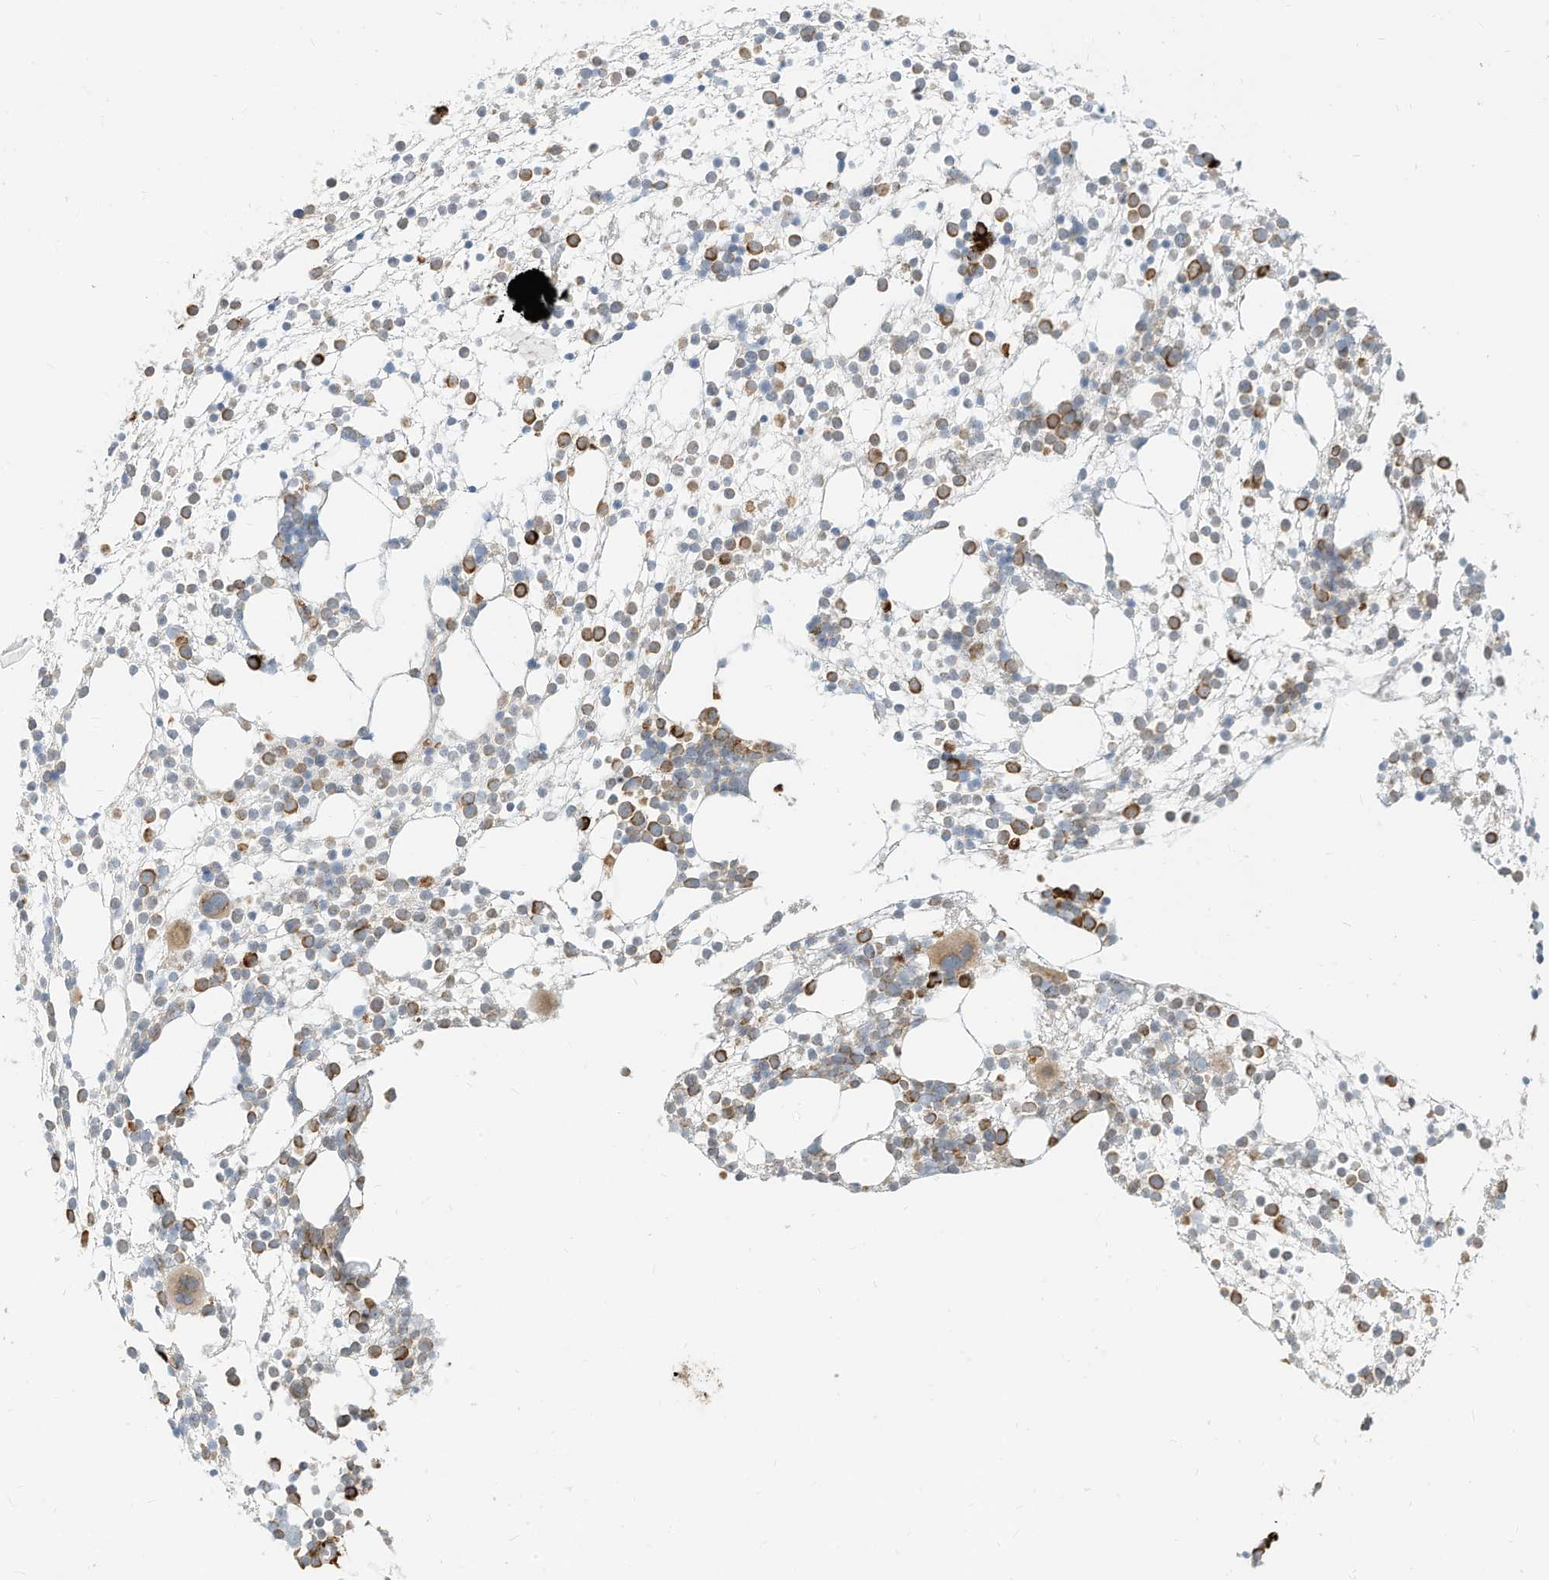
{"staining": {"intensity": "moderate", "quantity": "25%-75%", "location": "cytoplasmic/membranous"}, "tissue": "bone marrow", "cell_type": "Hematopoietic cells", "image_type": "normal", "snomed": [{"axis": "morphology", "description": "Normal tissue, NOS"}, {"axis": "topography", "description": "Bone marrow"}], "caption": "An IHC micrograph of normal tissue is shown. Protein staining in brown highlights moderate cytoplasmic/membranous positivity in bone marrow within hematopoietic cells. (DAB (3,3'-diaminobenzidine) = brown stain, brightfield microscopy at high magnification).", "gene": "STT3A", "patient": {"sex": "male", "age": 54}}